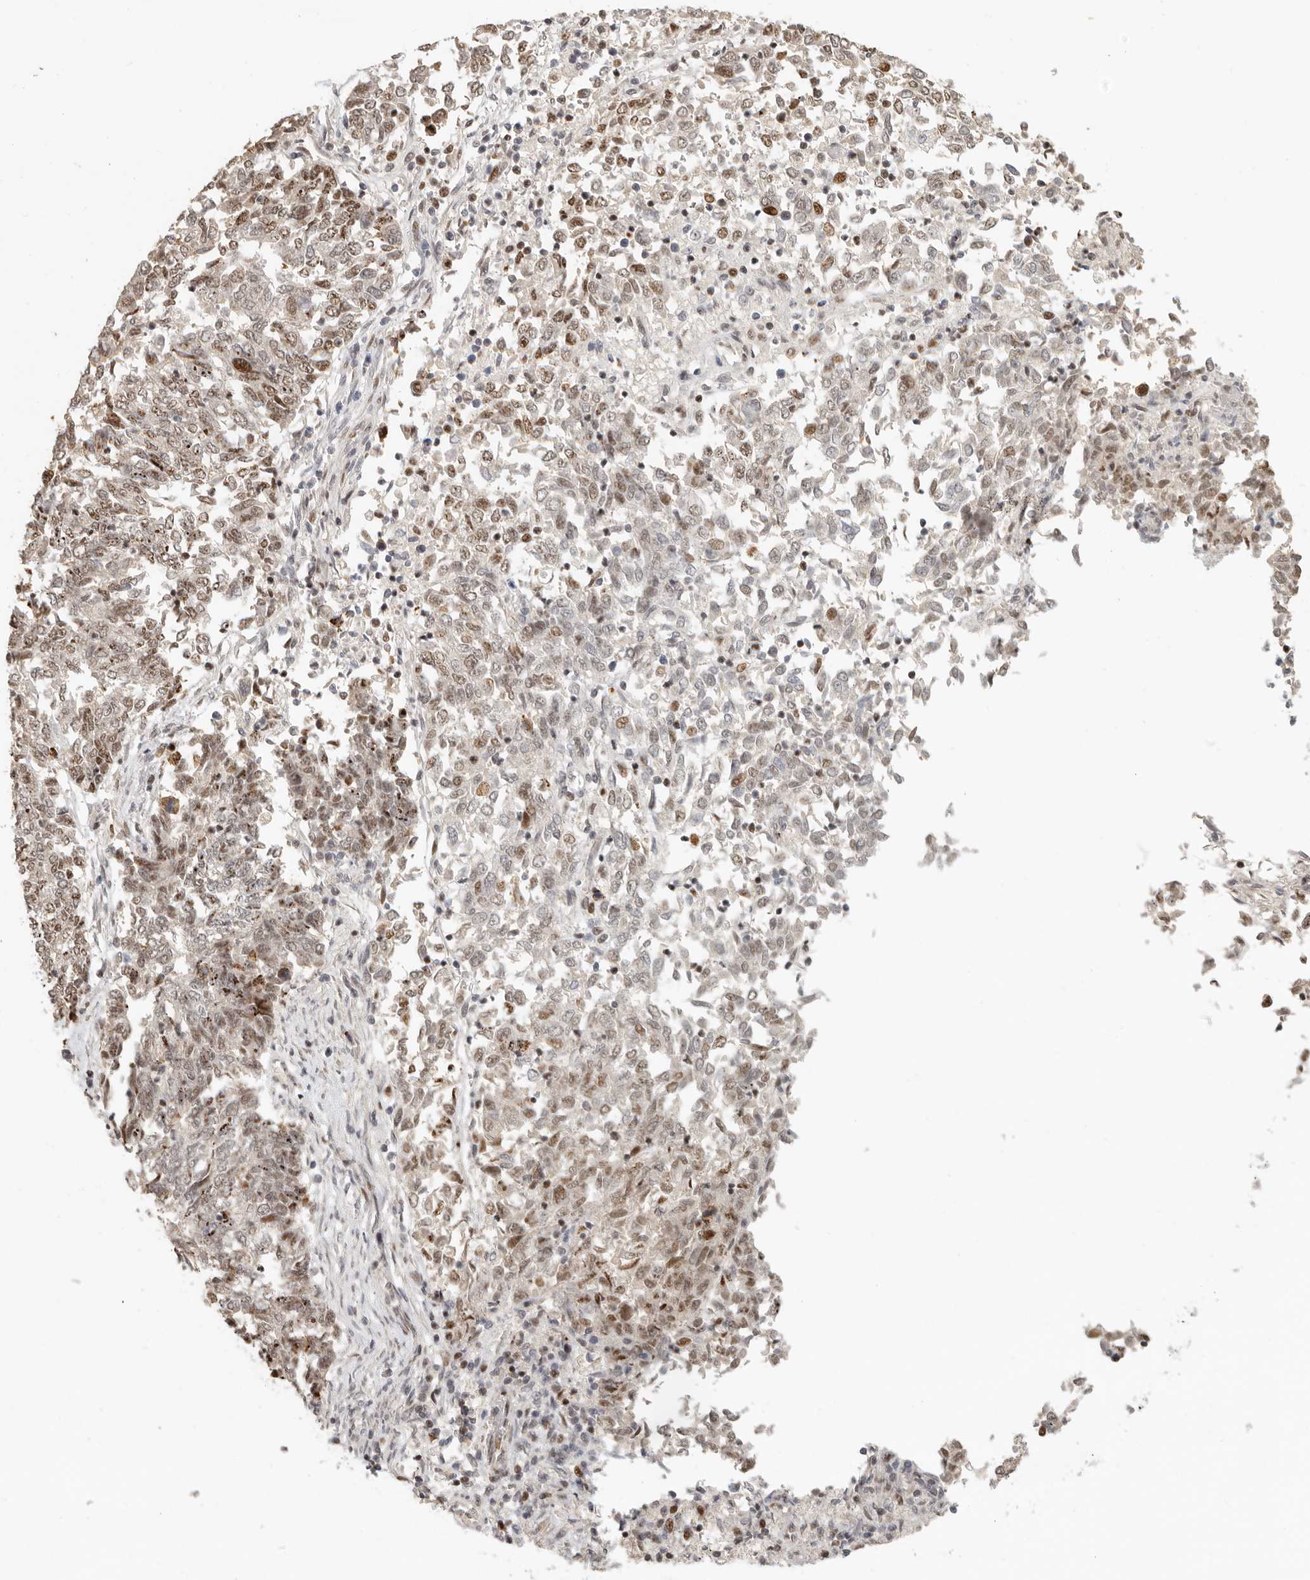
{"staining": {"intensity": "weak", "quantity": ">75%", "location": "nuclear"}, "tissue": "endometrial cancer", "cell_type": "Tumor cells", "image_type": "cancer", "snomed": [{"axis": "morphology", "description": "Adenocarcinoma, NOS"}, {"axis": "topography", "description": "Endometrium"}], "caption": "Protein expression analysis of endometrial cancer (adenocarcinoma) demonstrates weak nuclear positivity in about >75% of tumor cells.", "gene": "GPBP1L1", "patient": {"sex": "female", "age": 80}}